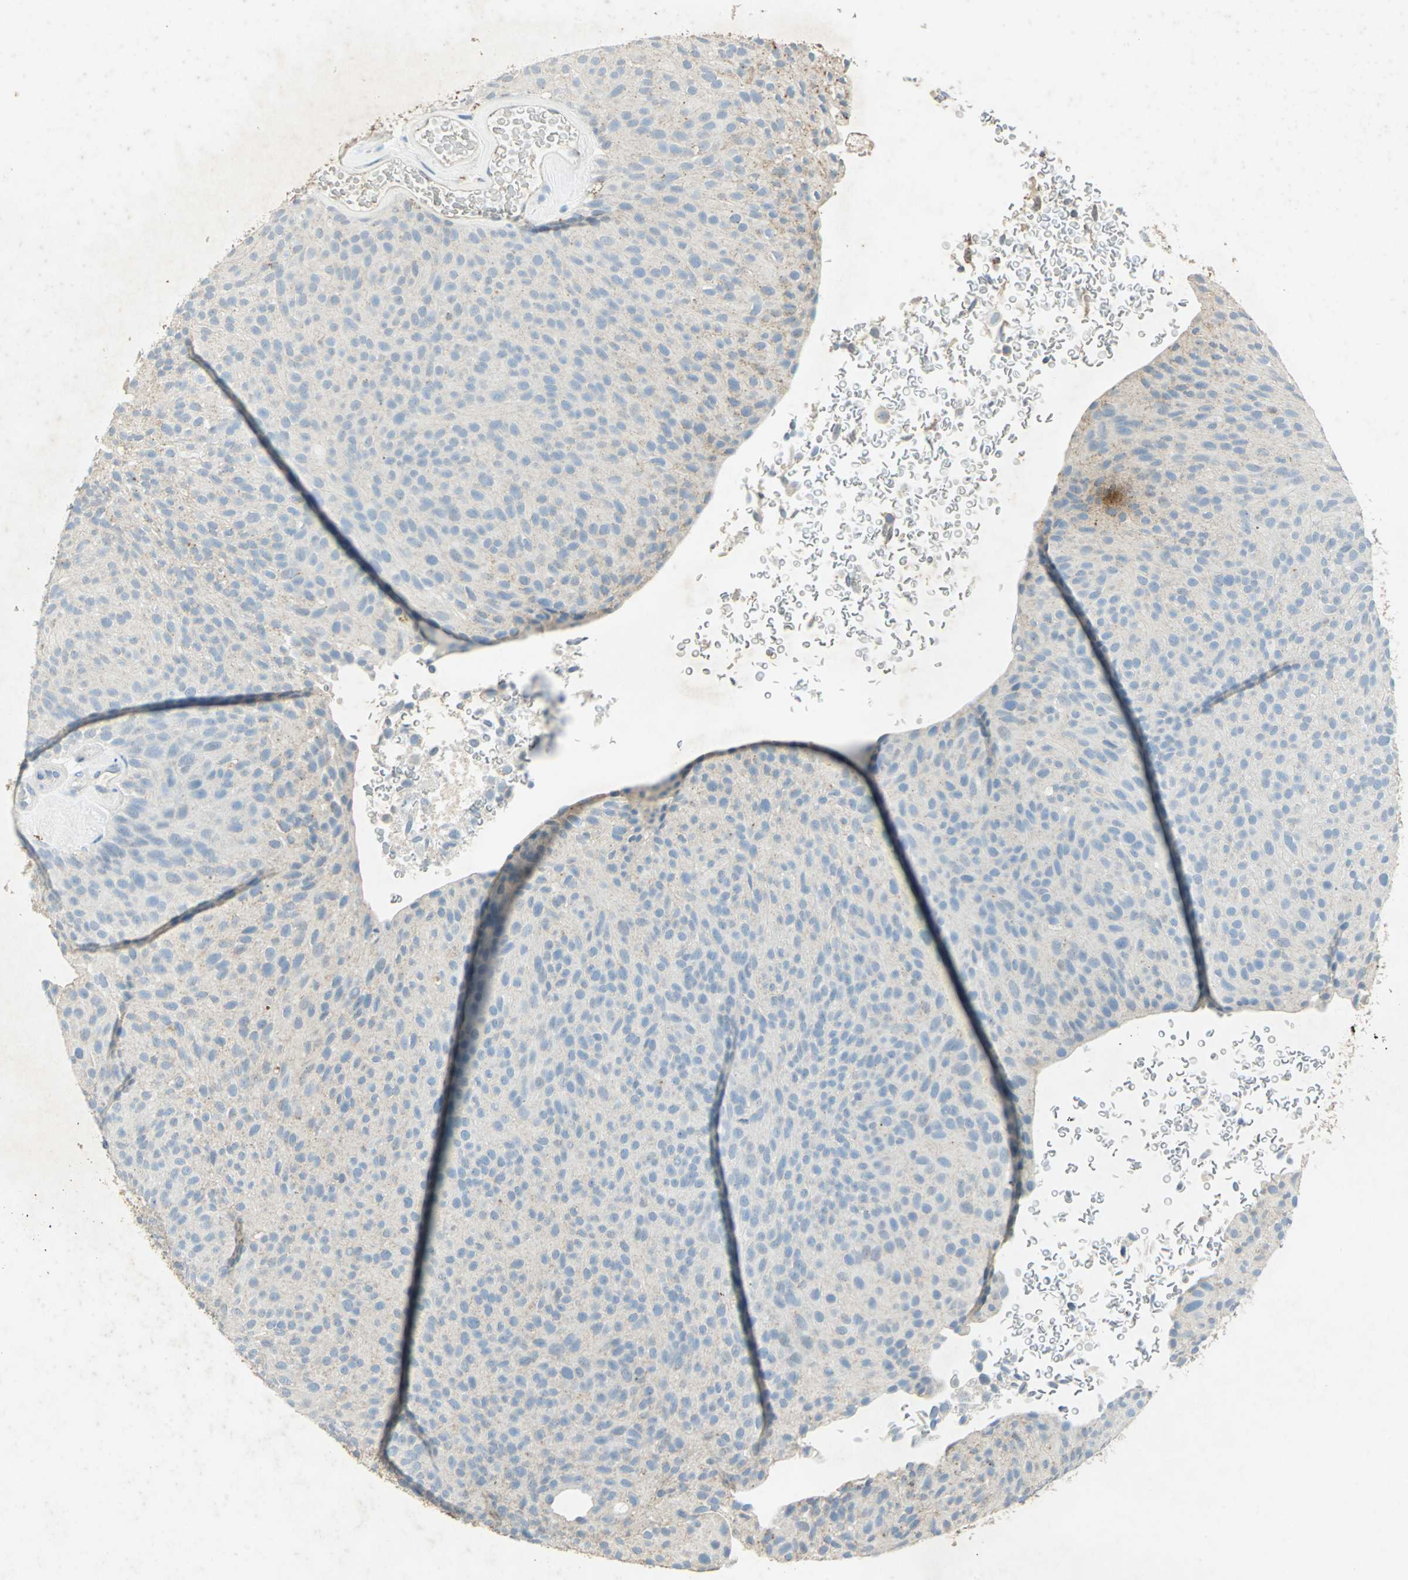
{"staining": {"intensity": "negative", "quantity": "none", "location": "none"}, "tissue": "urothelial cancer", "cell_type": "Tumor cells", "image_type": "cancer", "snomed": [{"axis": "morphology", "description": "Urothelial carcinoma, Low grade"}, {"axis": "topography", "description": "Urinary bladder"}], "caption": "Photomicrograph shows no significant protein staining in tumor cells of urothelial carcinoma (low-grade).", "gene": "CAMK2B", "patient": {"sex": "male", "age": 78}}